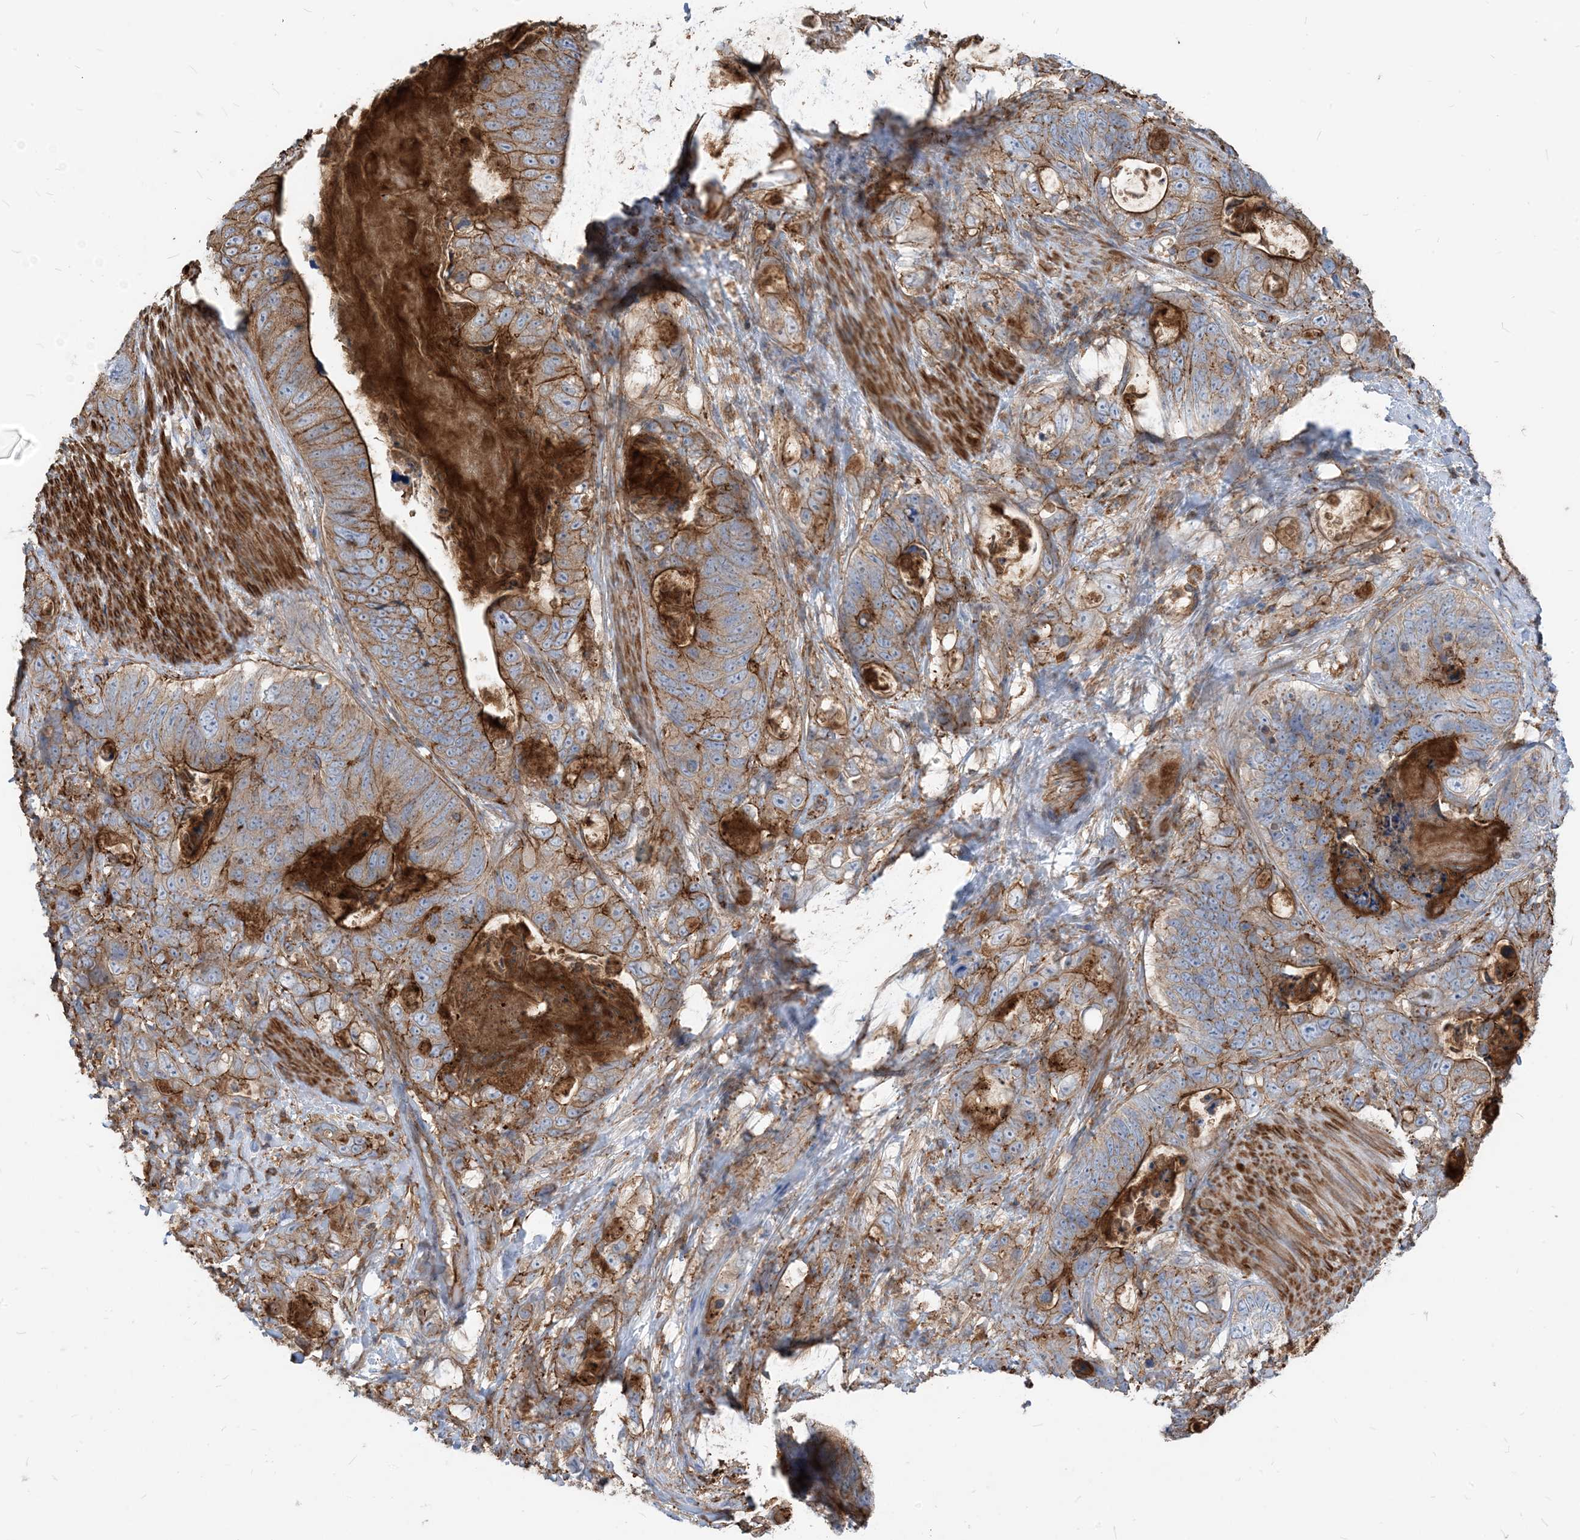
{"staining": {"intensity": "moderate", "quantity": "25%-75%", "location": "cytoplasmic/membranous"}, "tissue": "stomach cancer", "cell_type": "Tumor cells", "image_type": "cancer", "snomed": [{"axis": "morphology", "description": "Normal tissue, NOS"}, {"axis": "morphology", "description": "Adenocarcinoma, NOS"}, {"axis": "topography", "description": "Stomach"}], "caption": "Protein expression analysis of stomach cancer shows moderate cytoplasmic/membranous positivity in approximately 25%-75% of tumor cells. The protein is shown in brown color, while the nuclei are stained blue.", "gene": "PARVG", "patient": {"sex": "female", "age": 89}}